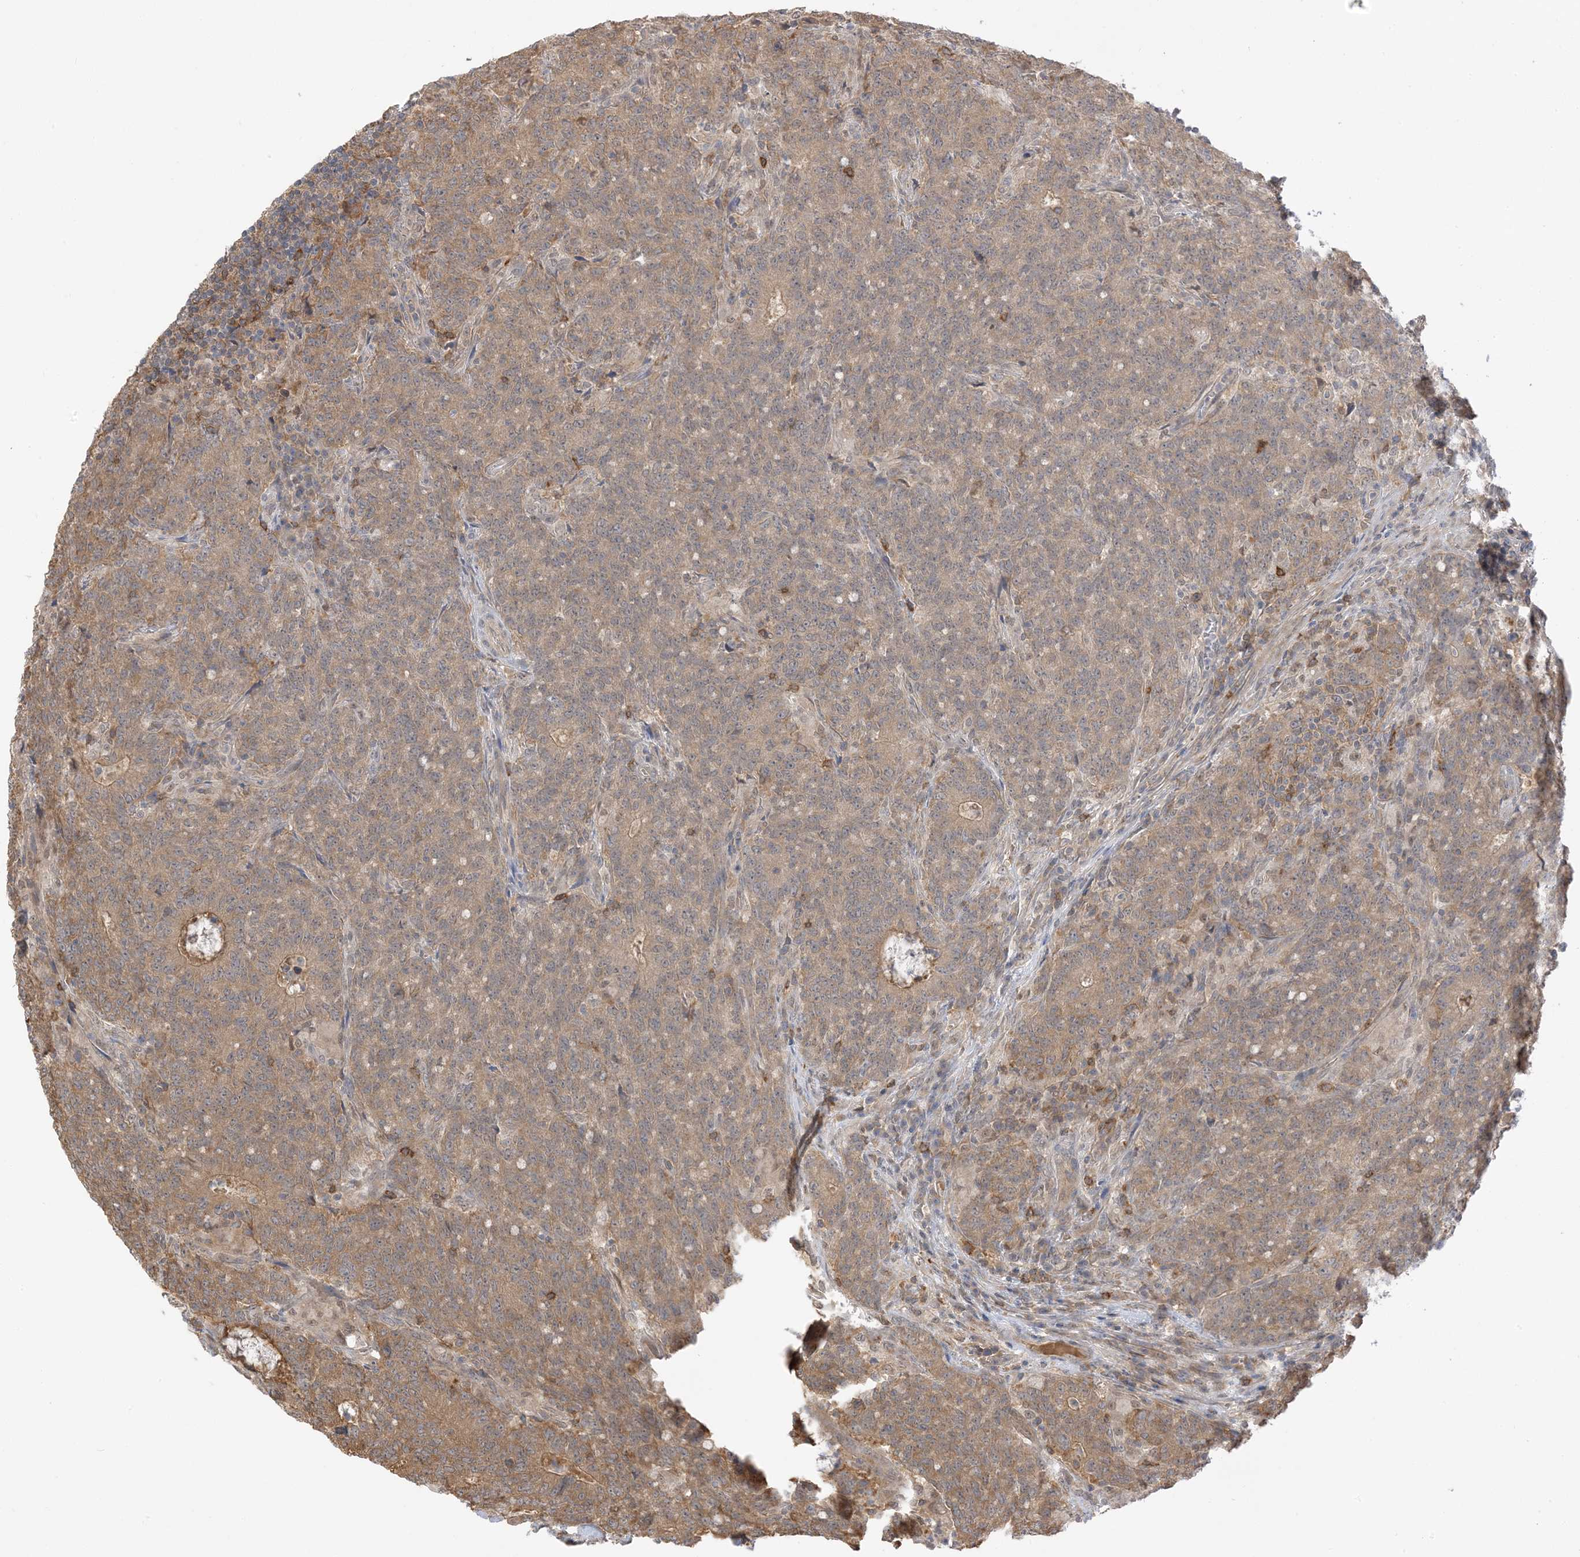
{"staining": {"intensity": "moderate", "quantity": ">75%", "location": "cytoplasmic/membranous"}, "tissue": "colorectal cancer", "cell_type": "Tumor cells", "image_type": "cancer", "snomed": [{"axis": "morphology", "description": "Normal tissue, NOS"}, {"axis": "morphology", "description": "Adenocarcinoma, NOS"}, {"axis": "topography", "description": "Colon"}], "caption": "Adenocarcinoma (colorectal) tissue displays moderate cytoplasmic/membranous expression in approximately >75% of tumor cells Immunohistochemistry stains the protein in brown and the nuclei are stained blue.", "gene": "WDR26", "patient": {"sex": "female", "age": 75}}